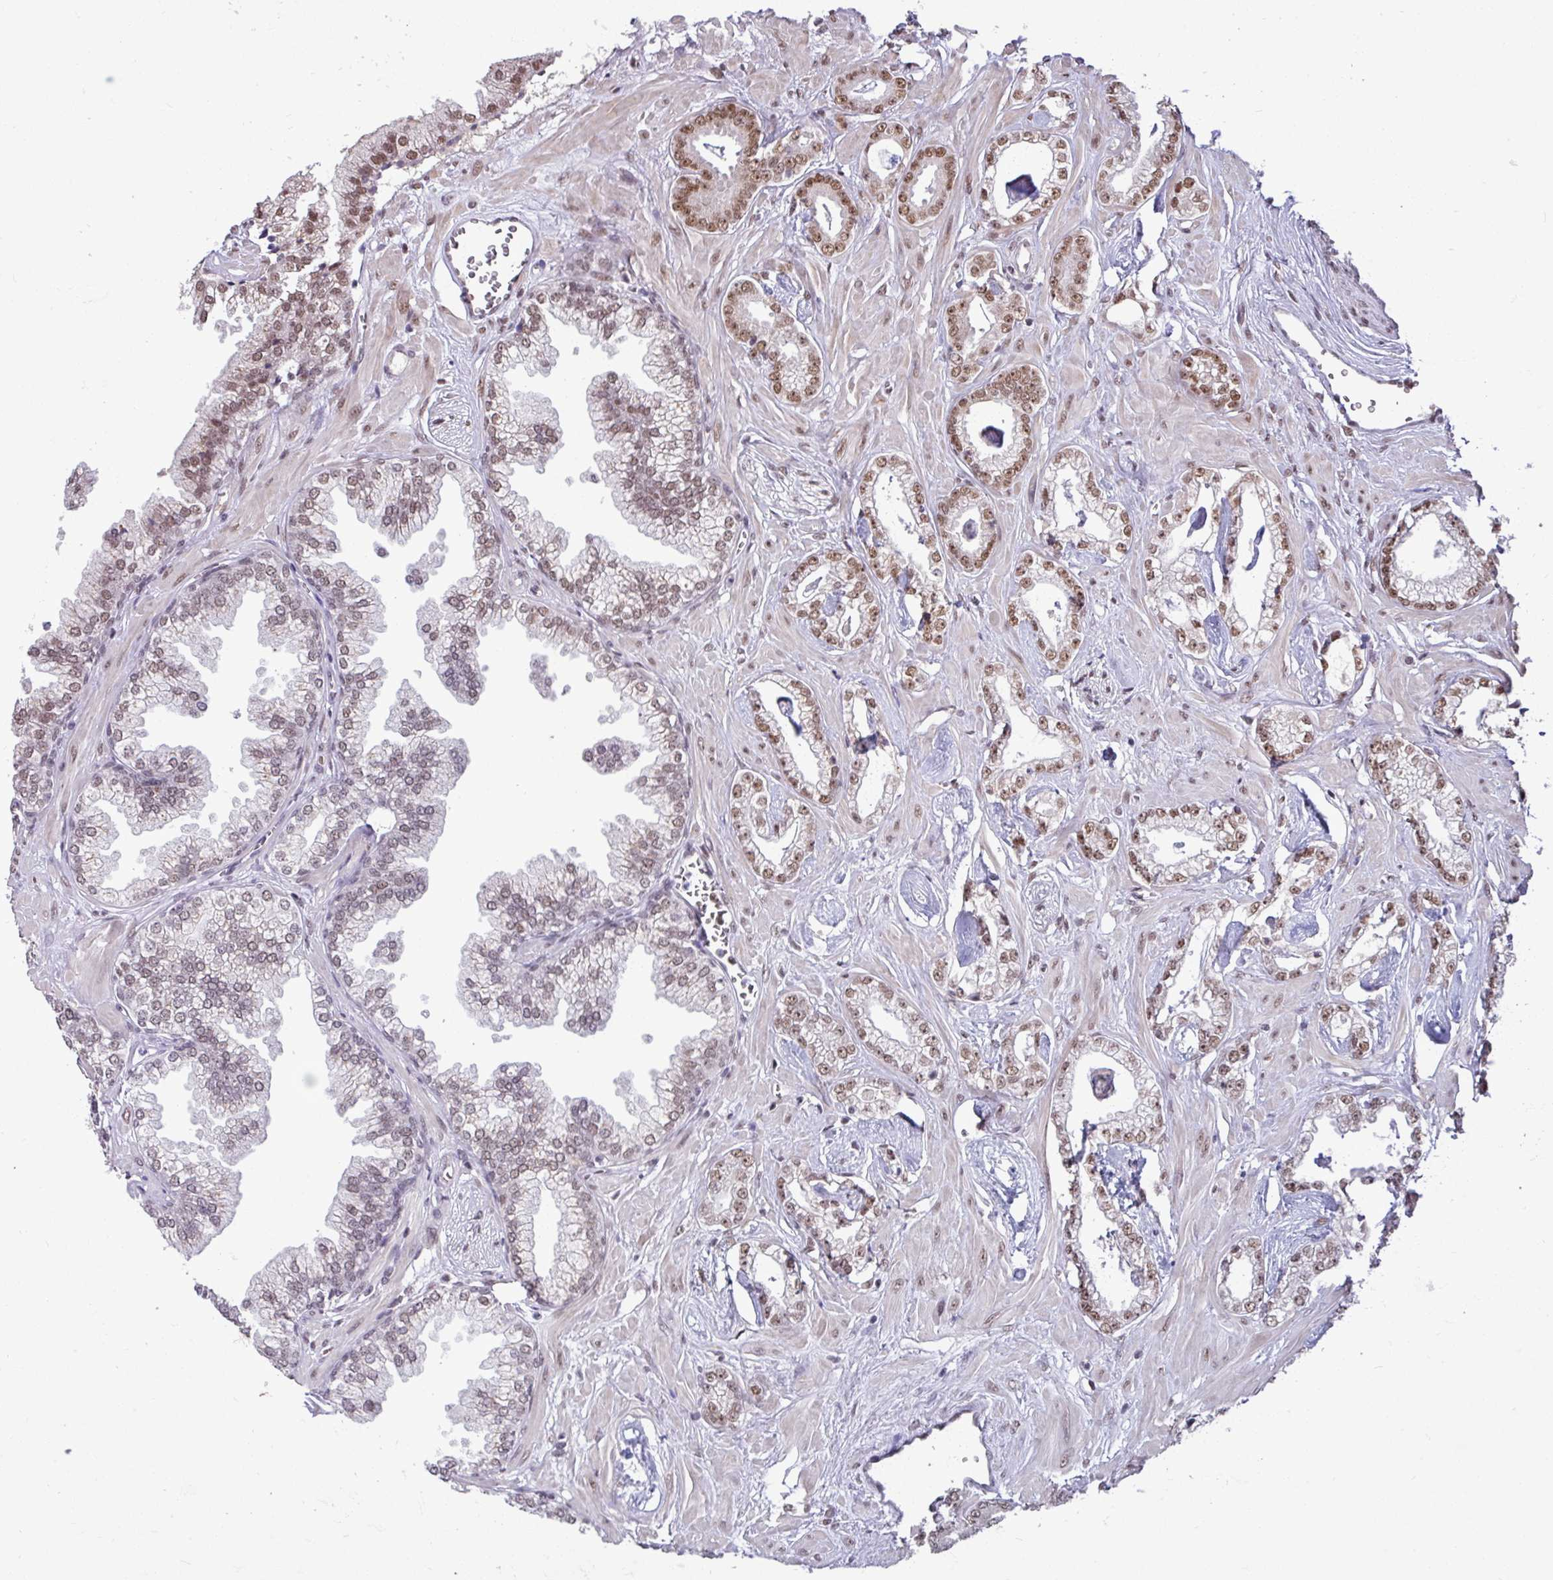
{"staining": {"intensity": "moderate", "quantity": "25%-75%", "location": "nuclear"}, "tissue": "prostate cancer", "cell_type": "Tumor cells", "image_type": "cancer", "snomed": [{"axis": "morphology", "description": "Adenocarcinoma, Low grade"}, {"axis": "topography", "description": "Prostate"}], "caption": "Approximately 25%-75% of tumor cells in prostate low-grade adenocarcinoma display moderate nuclear protein staining as visualized by brown immunohistochemical staining.", "gene": "TDG", "patient": {"sex": "male", "age": 60}}